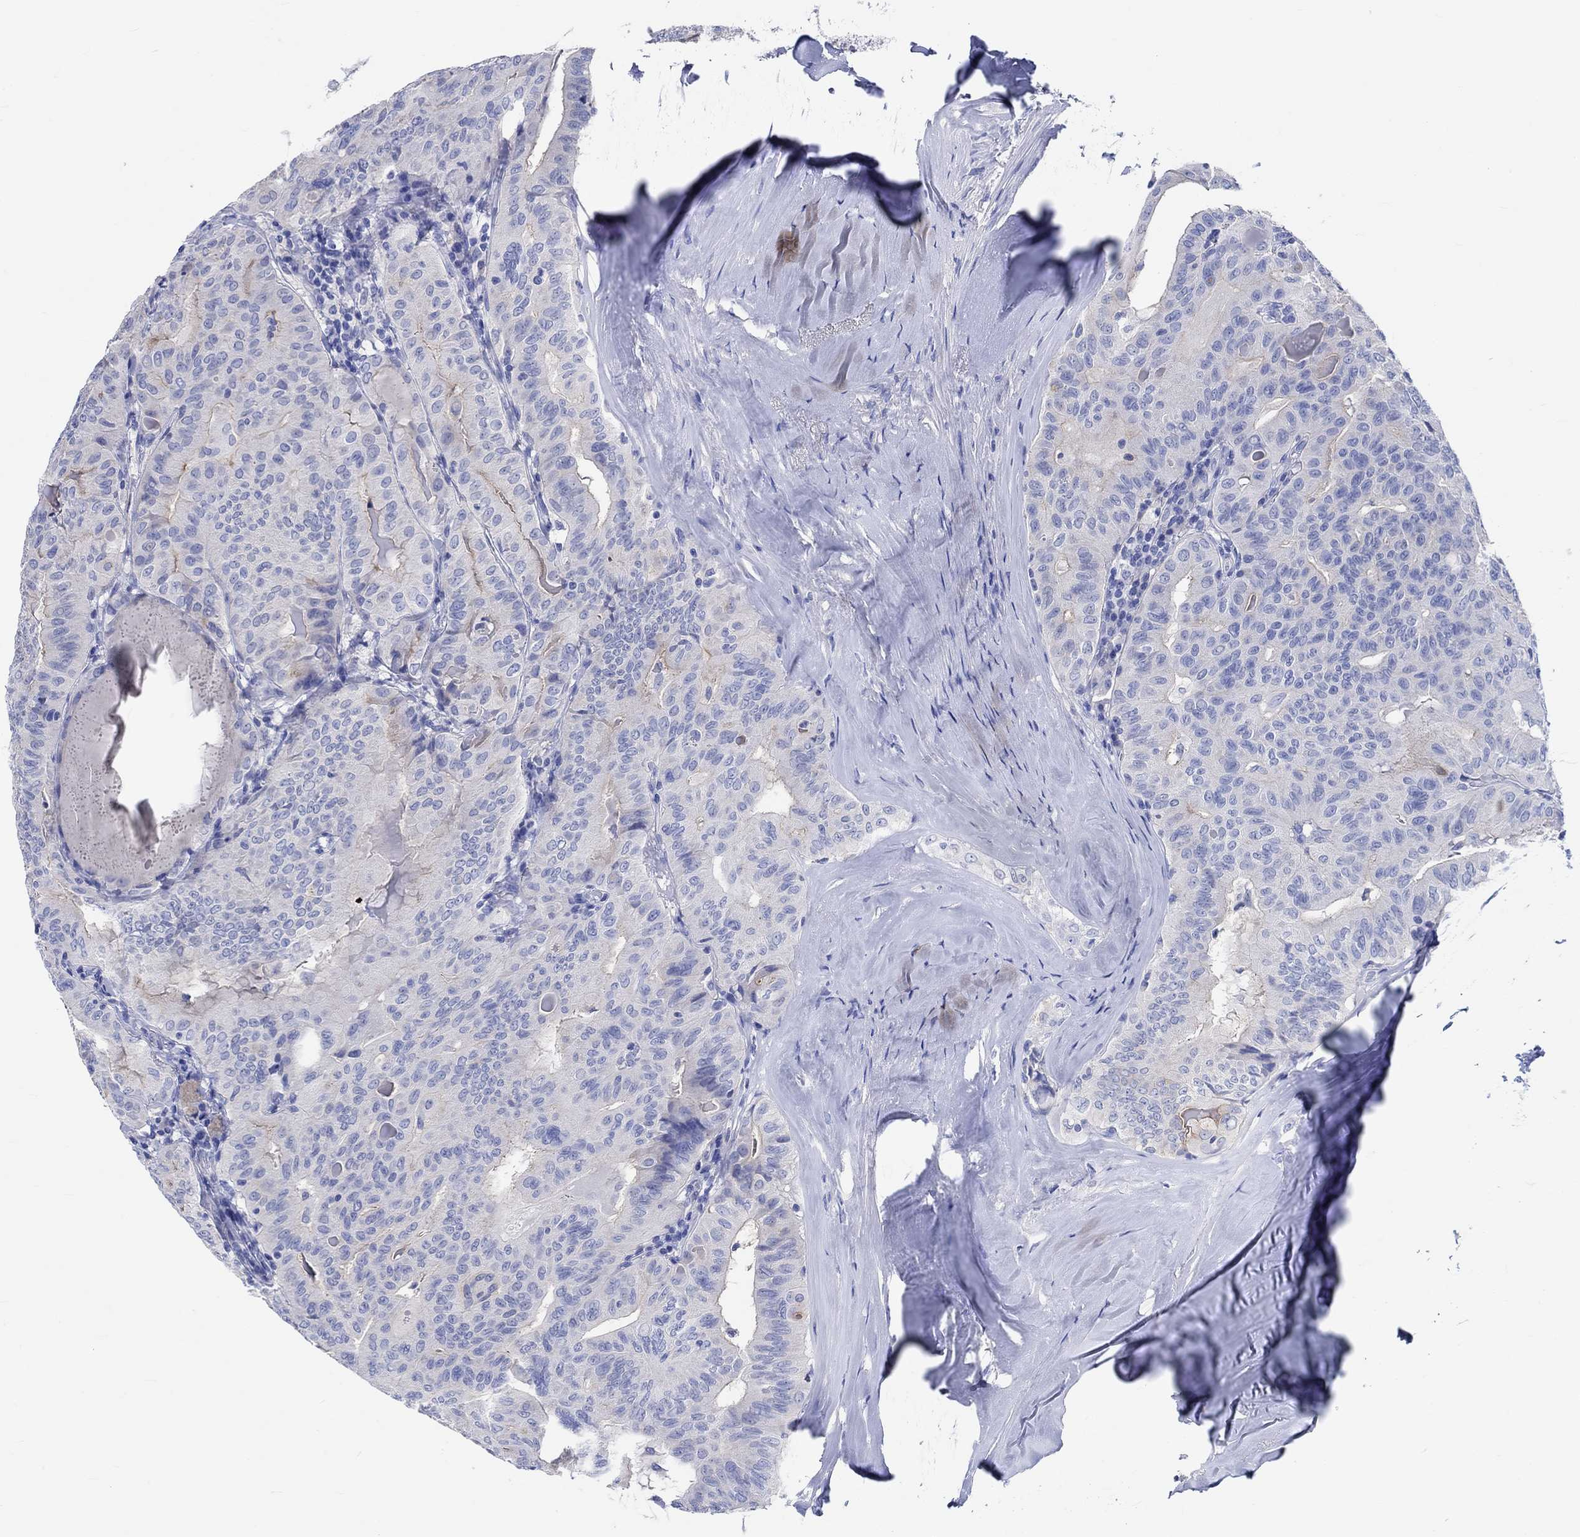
{"staining": {"intensity": "negative", "quantity": "none", "location": "none"}, "tissue": "thyroid cancer", "cell_type": "Tumor cells", "image_type": "cancer", "snomed": [{"axis": "morphology", "description": "Papillary adenocarcinoma, NOS"}, {"axis": "topography", "description": "Thyroid gland"}], "caption": "A histopathology image of human thyroid cancer is negative for staining in tumor cells.", "gene": "SHISA4", "patient": {"sex": "female", "age": 68}}